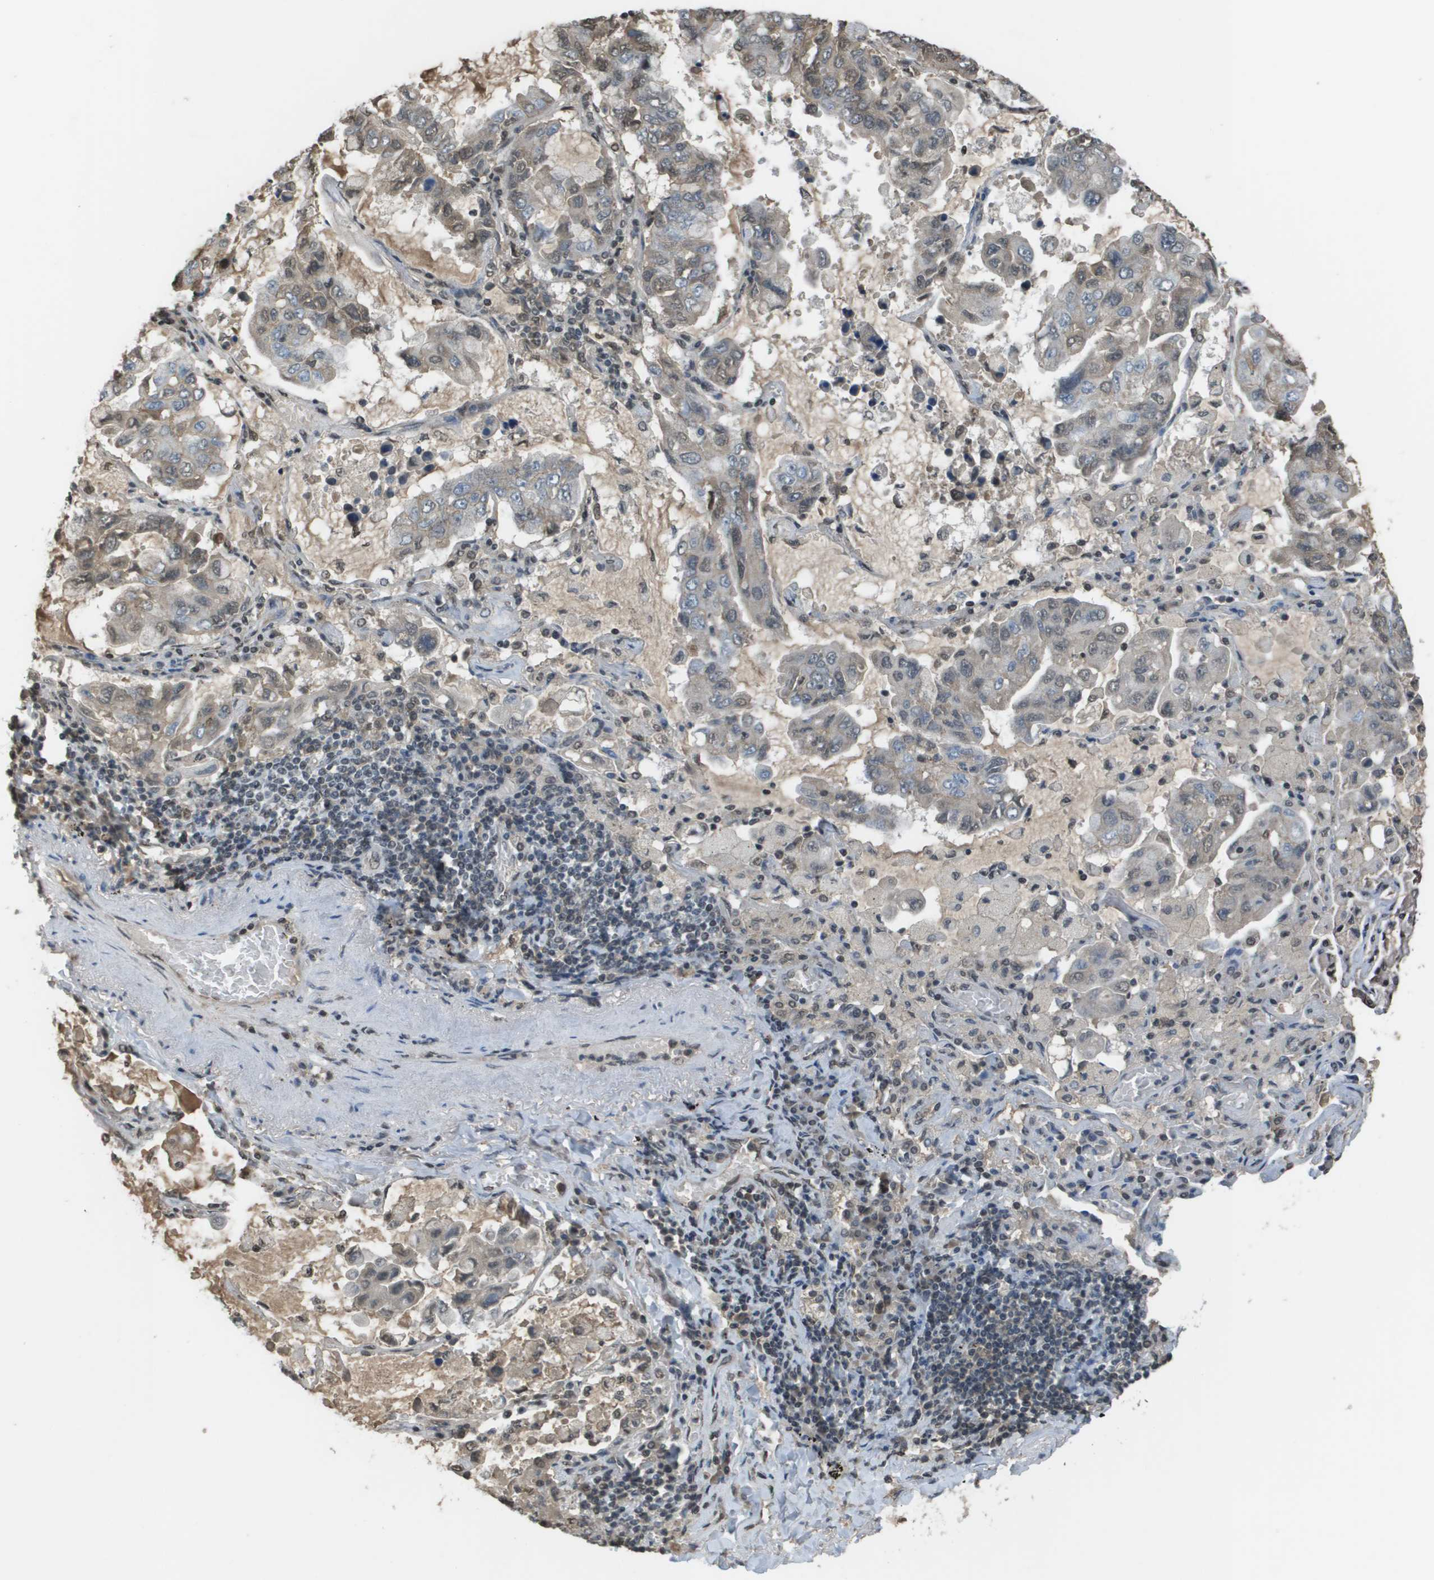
{"staining": {"intensity": "weak", "quantity": "<25%", "location": "cytoplasmic/membranous,nuclear"}, "tissue": "lung cancer", "cell_type": "Tumor cells", "image_type": "cancer", "snomed": [{"axis": "morphology", "description": "Adenocarcinoma, NOS"}, {"axis": "topography", "description": "Lung"}], "caption": "There is no significant expression in tumor cells of lung cancer.", "gene": "NDRG2", "patient": {"sex": "male", "age": 64}}